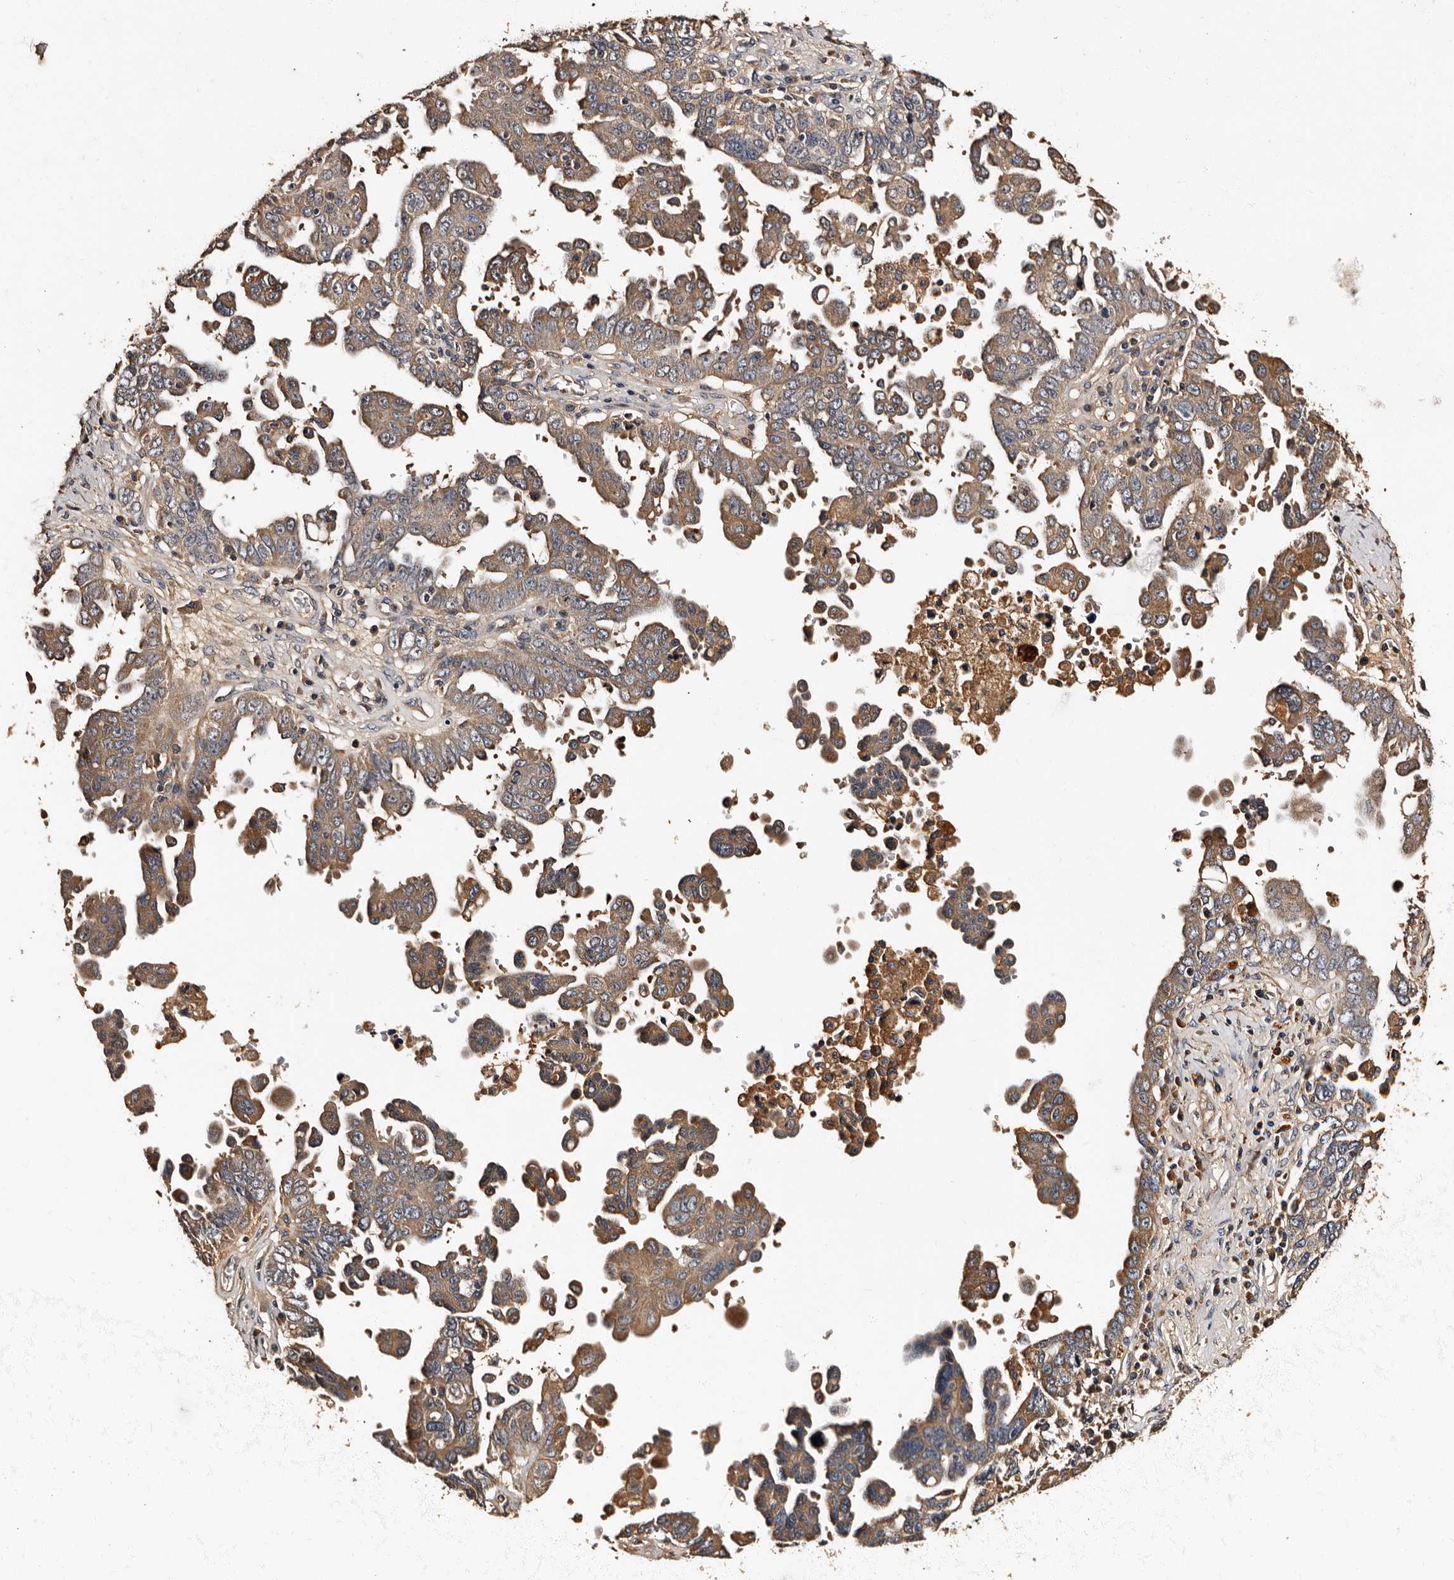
{"staining": {"intensity": "weak", "quantity": ">75%", "location": "cytoplasmic/membranous"}, "tissue": "ovarian cancer", "cell_type": "Tumor cells", "image_type": "cancer", "snomed": [{"axis": "morphology", "description": "Carcinoma, endometroid"}, {"axis": "topography", "description": "Ovary"}], "caption": "High-magnification brightfield microscopy of endometroid carcinoma (ovarian) stained with DAB (3,3'-diaminobenzidine) (brown) and counterstained with hematoxylin (blue). tumor cells exhibit weak cytoplasmic/membranous positivity is present in approximately>75% of cells.", "gene": "ADCK5", "patient": {"sex": "female", "age": 62}}